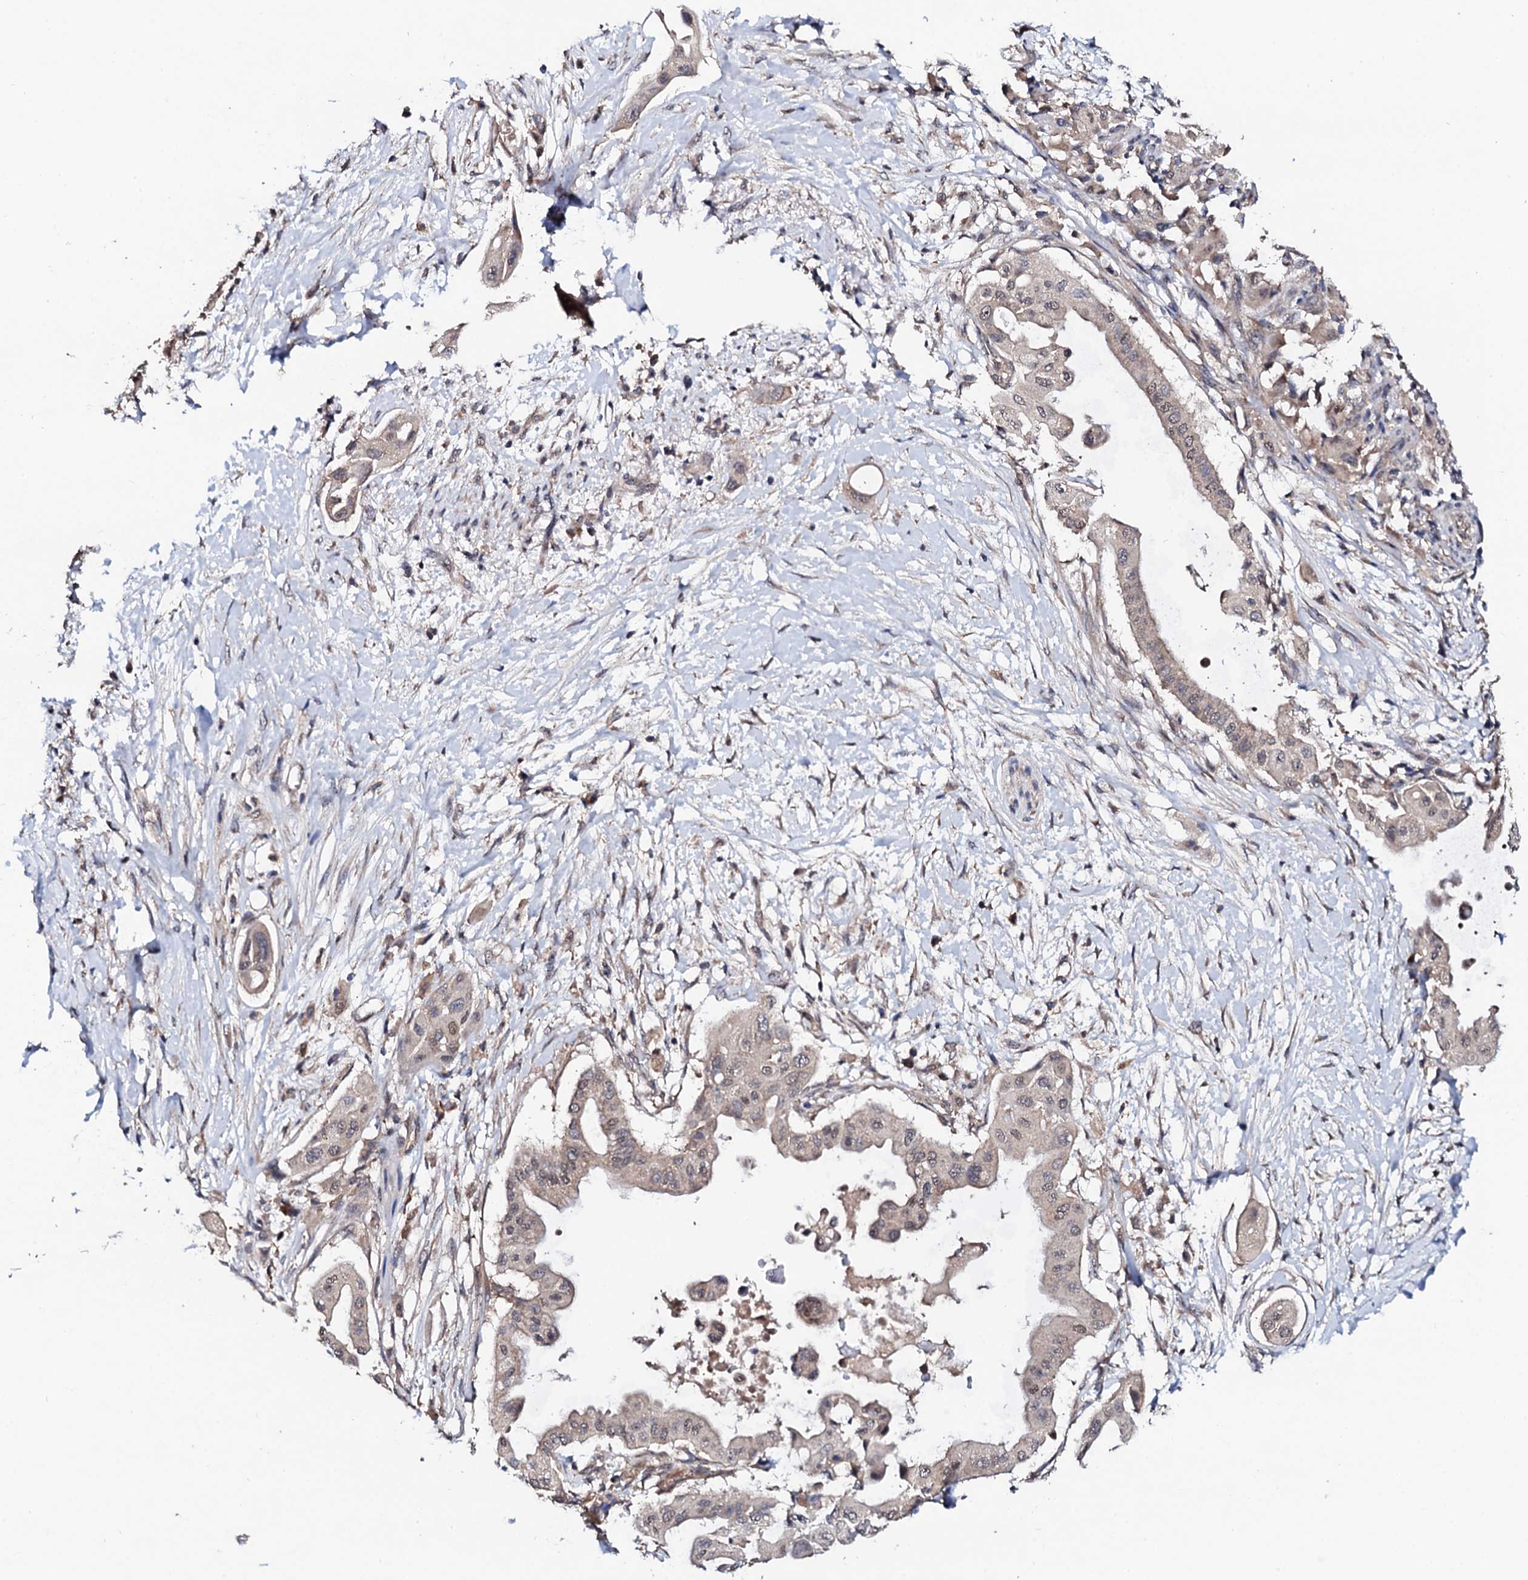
{"staining": {"intensity": "weak", "quantity": ">75%", "location": "cytoplasmic/membranous,nuclear"}, "tissue": "pancreatic cancer", "cell_type": "Tumor cells", "image_type": "cancer", "snomed": [{"axis": "morphology", "description": "Adenocarcinoma, NOS"}, {"axis": "topography", "description": "Pancreas"}], "caption": "Pancreatic adenocarcinoma stained with a protein marker exhibits weak staining in tumor cells.", "gene": "IP6K1", "patient": {"sex": "male", "age": 68}}